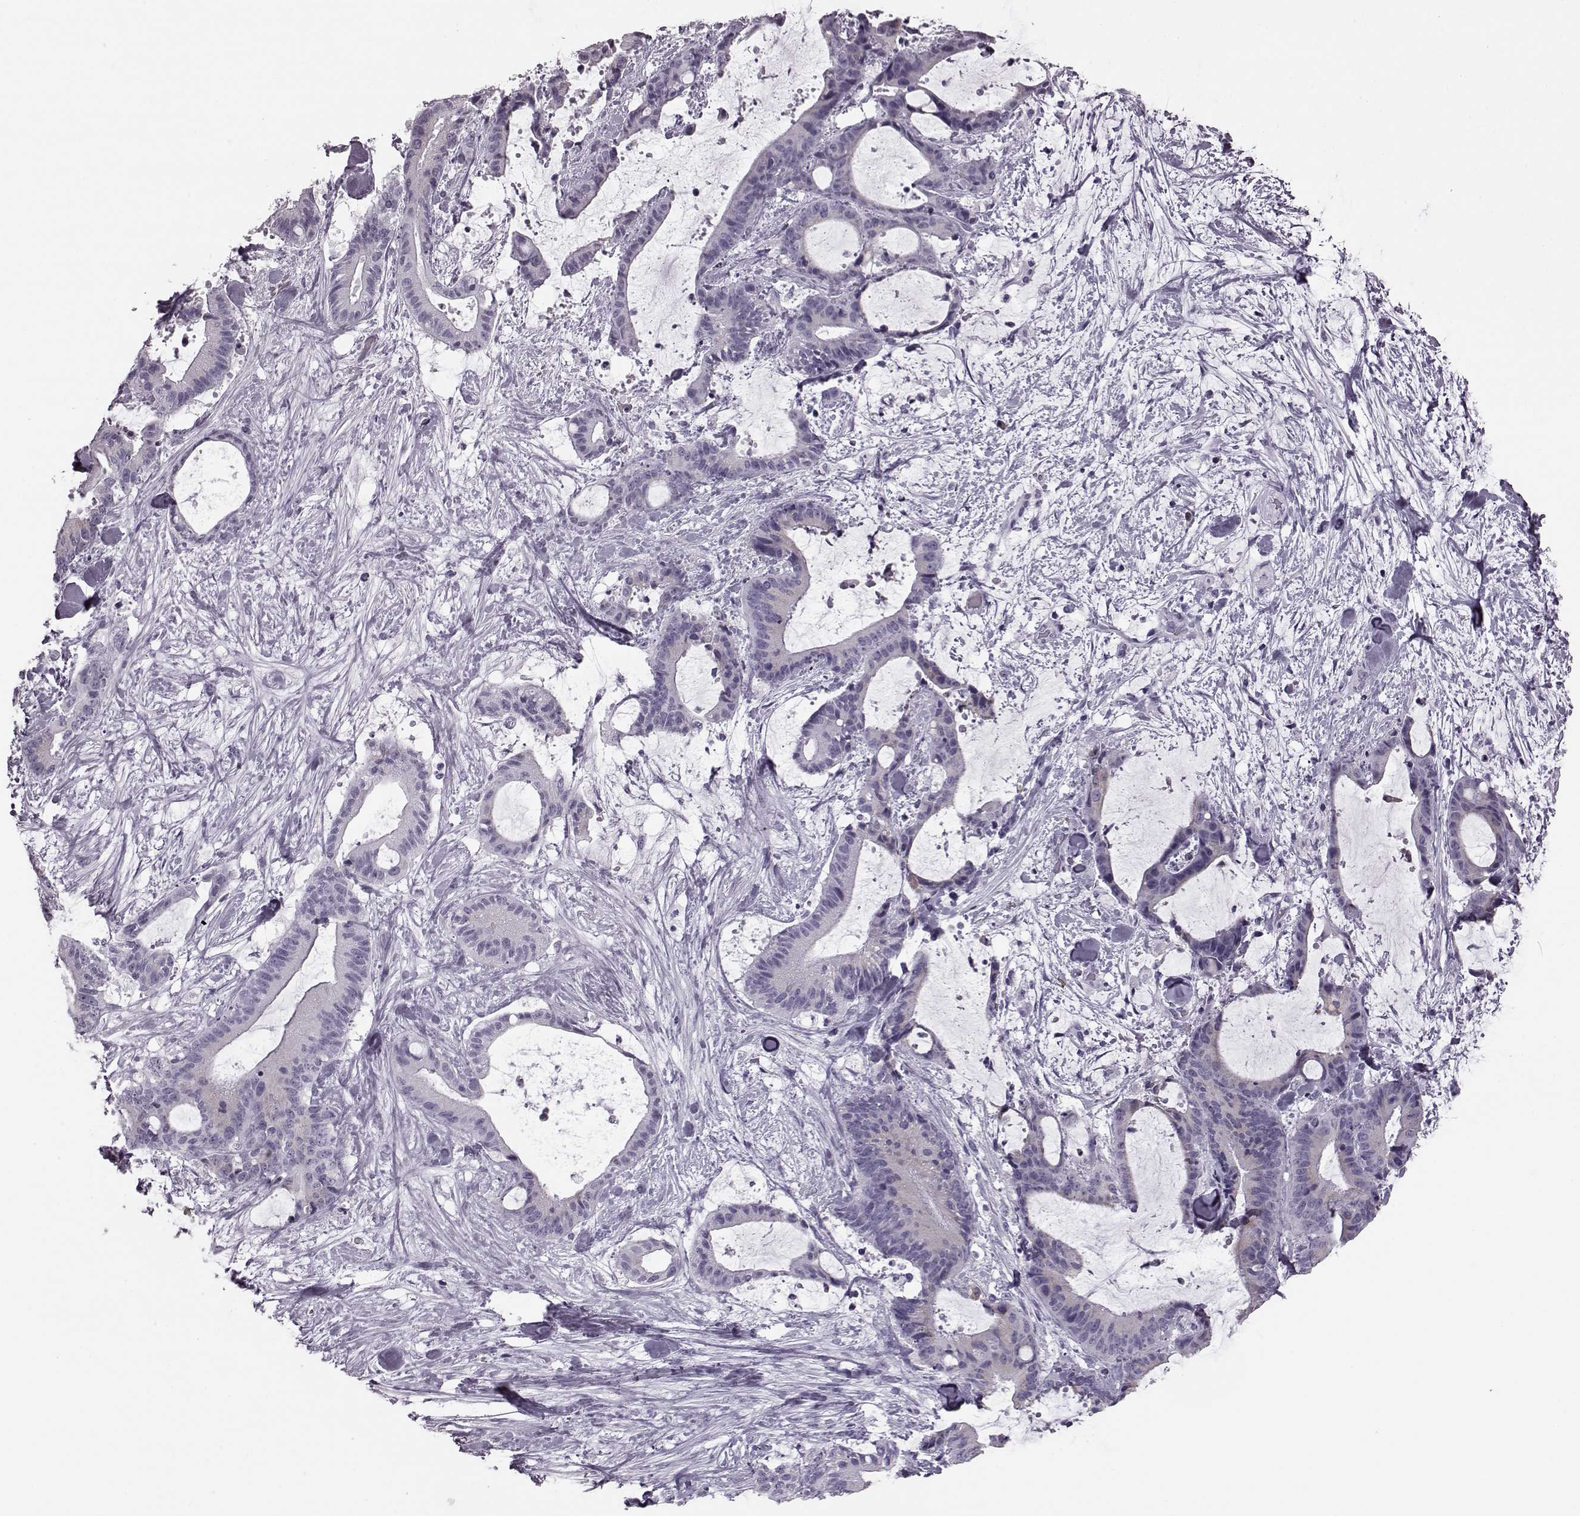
{"staining": {"intensity": "negative", "quantity": "none", "location": "none"}, "tissue": "liver cancer", "cell_type": "Tumor cells", "image_type": "cancer", "snomed": [{"axis": "morphology", "description": "Cholangiocarcinoma"}, {"axis": "topography", "description": "Liver"}], "caption": "A micrograph of human liver cholangiocarcinoma is negative for staining in tumor cells.", "gene": "JSRP1", "patient": {"sex": "female", "age": 73}}